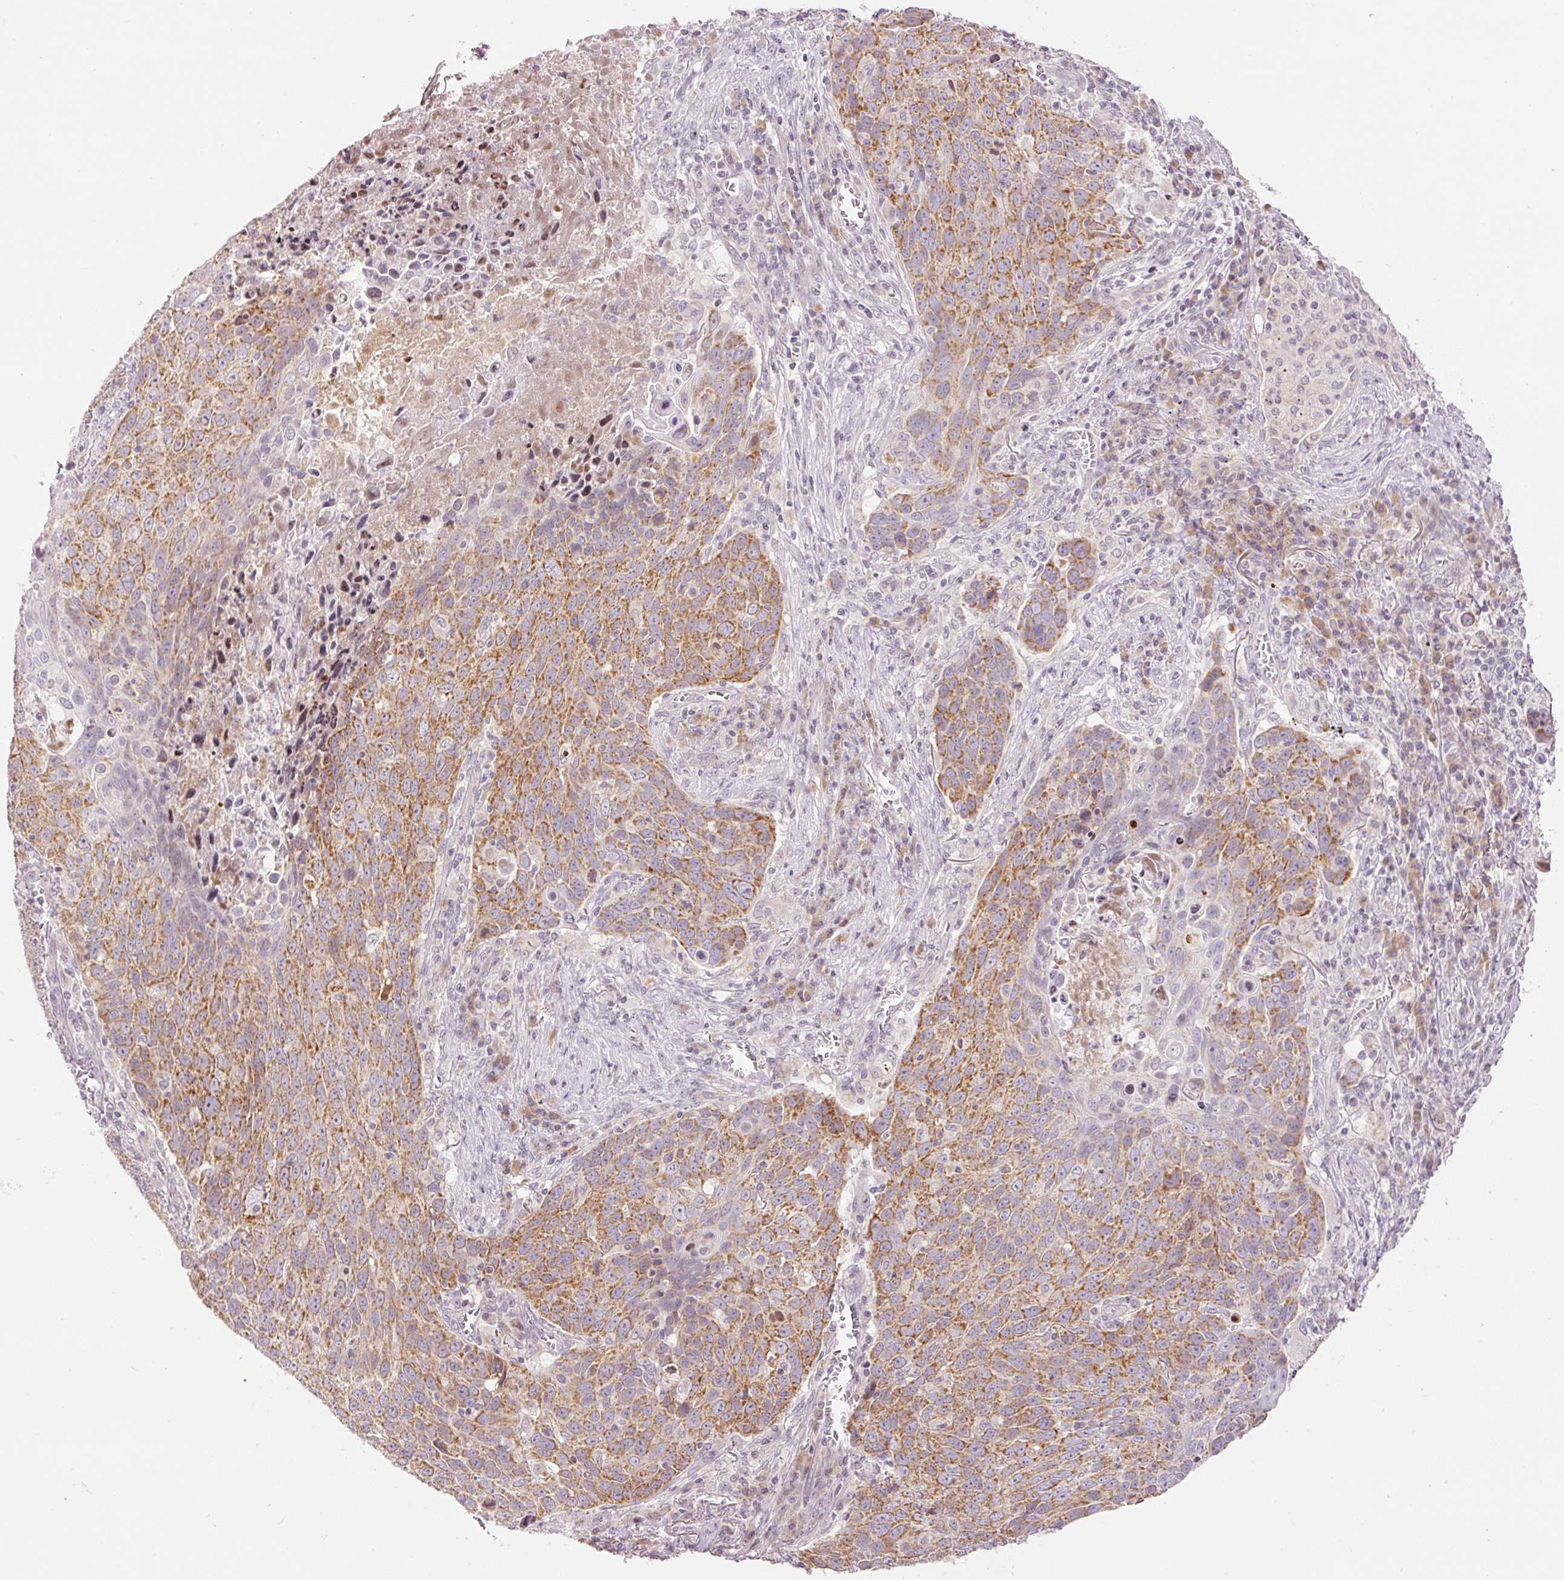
{"staining": {"intensity": "moderate", "quantity": ">75%", "location": "cytoplasmic/membranous"}, "tissue": "lung cancer", "cell_type": "Tumor cells", "image_type": "cancer", "snomed": [{"axis": "morphology", "description": "Squamous cell carcinoma, NOS"}, {"axis": "topography", "description": "Lung"}], "caption": "Immunohistochemistry photomicrograph of human lung squamous cell carcinoma stained for a protein (brown), which demonstrates medium levels of moderate cytoplasmic/membranous expression in about >75% of tumor cells.", "gene": "ABHD11", "patient": {"sex": "male", "age": 78}}